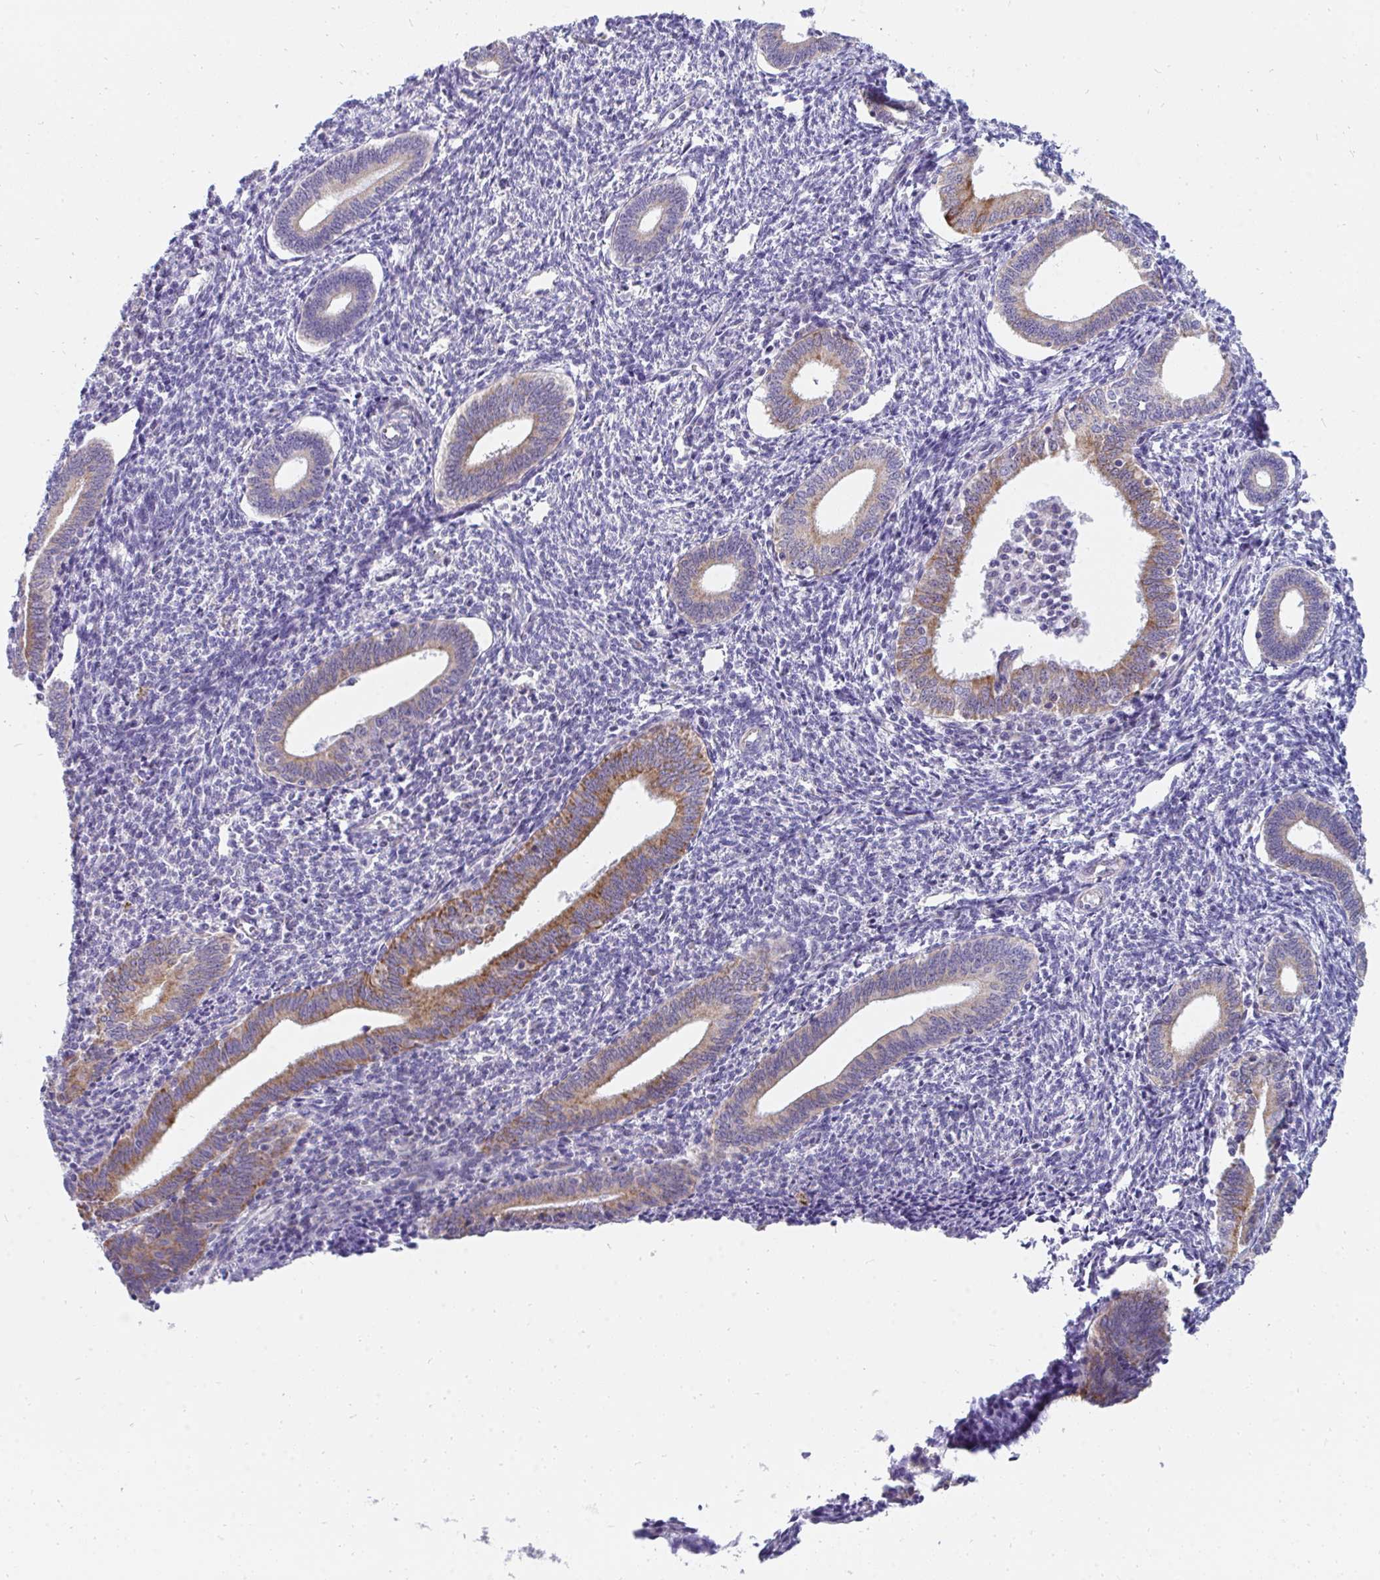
{"staining": {"intensity": "negative", "quantity": "none", "location": "none"}, "tissue": "endometrium", "cell_type": "Cells in endometrial stroma", "image_type": "normal", "snomed": [{"axis": "morphology", "description": "Normal tissue, NOS"}, {"axis": "topography", "description": "Endometrium"}], "caption": "A photomicrograph of endometrium stained for a protein reveals no brown staining in cells in endometrial stroma. The staining is performed using DAB (3,3'-diaminobenzidine) brown chromogen with nuclei counter-stained in using hematoxylin.", "gene": "PC", "patient": {"sex": "female", "age": 41}}